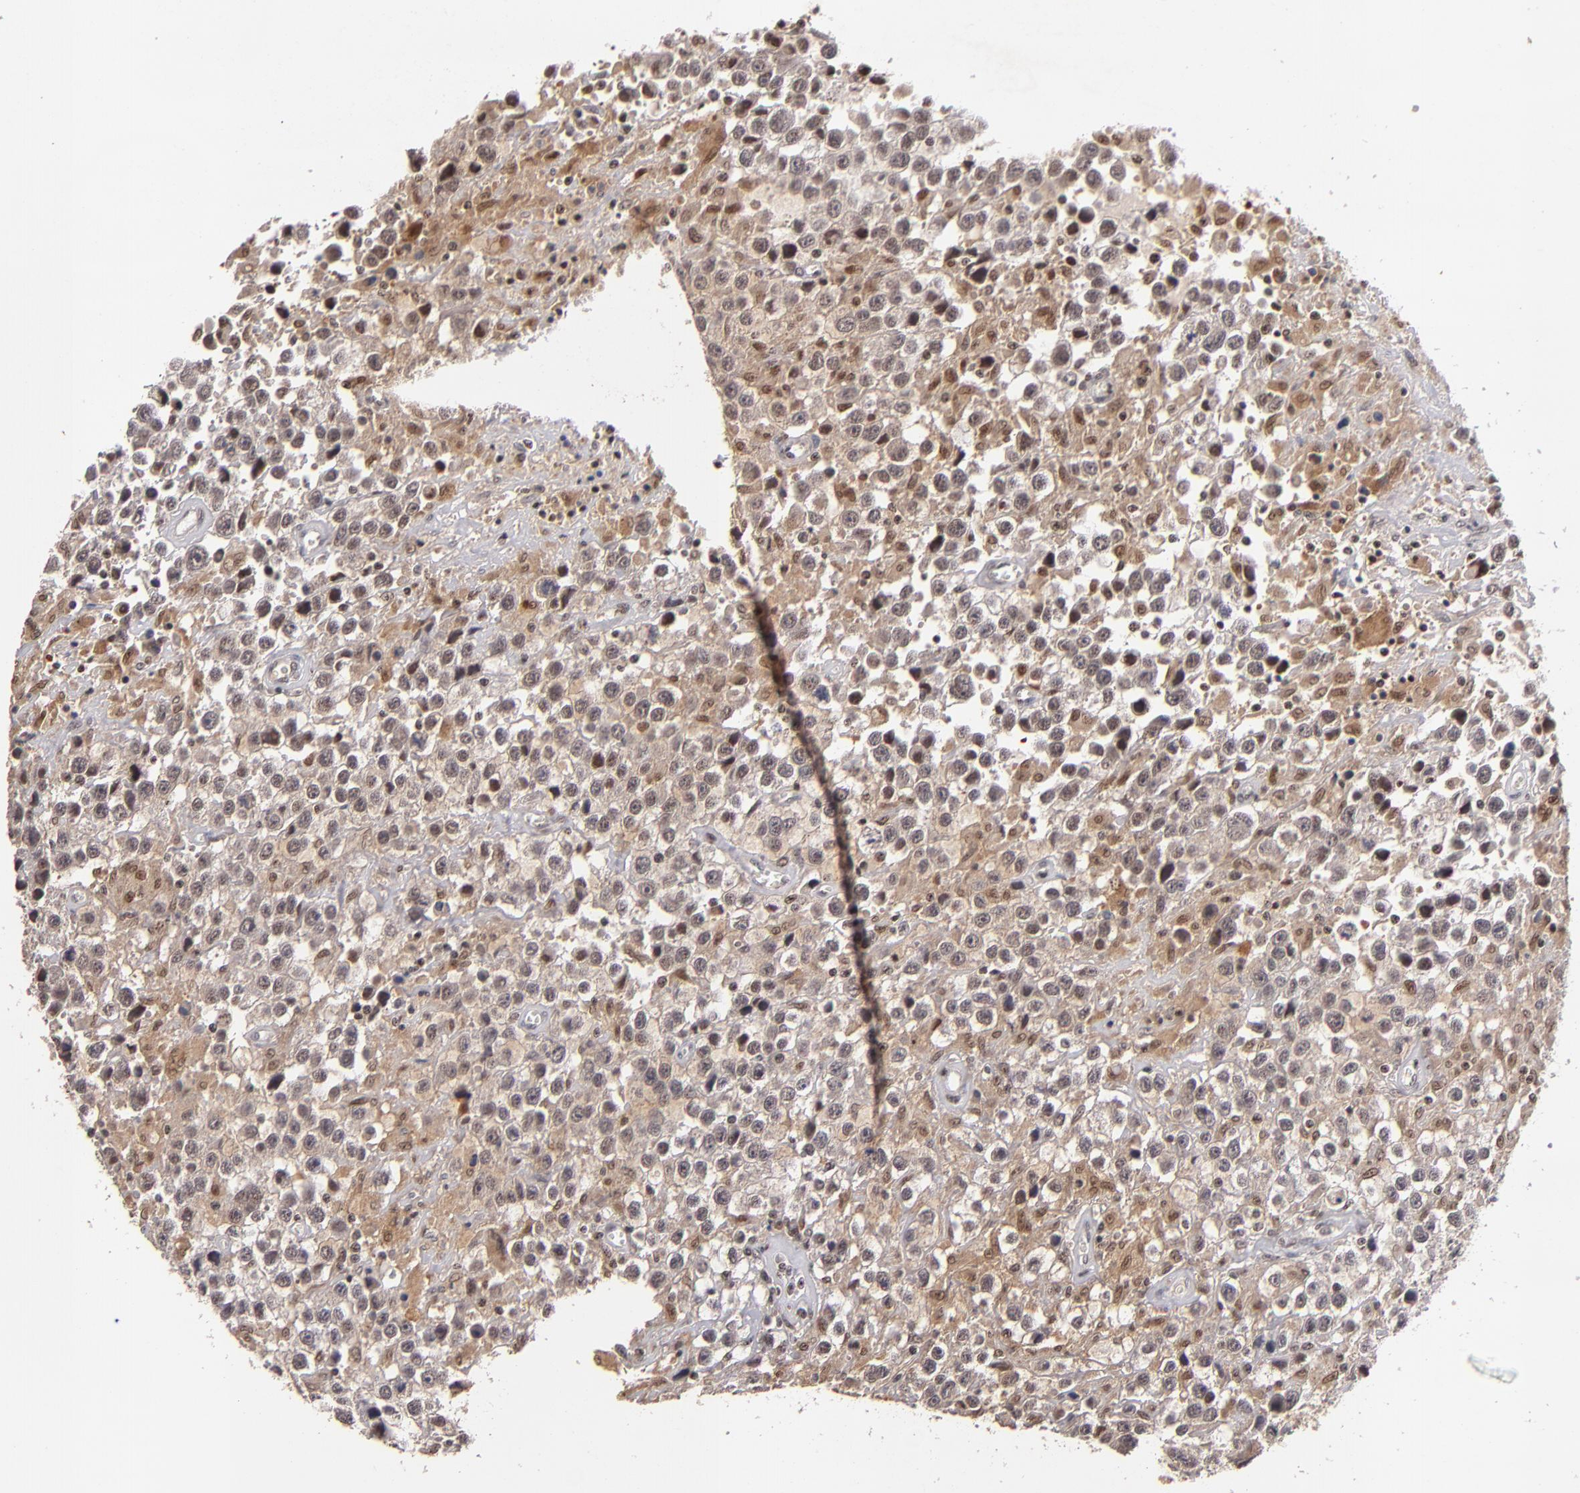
{"staining": {"intensity": "moderate", "quantity": ">75%", "location": "cytoplasmic/membranous,nuclear"}, "tissue": "testis cancer", "cell_type": "Tumor cells", "image_type": "cancer", "snomed": [{"axis": "morphology", "description": "Seminoma, NOS"}, {"axis": "topography", "description": "Testis"}], "caption": "Testis cancer (seminoma) tissue reveals moderate cytoplasmic/membranous and nuclear expression in approximately >75% of tumor cells, visualized by immunohistochemistry.", "gene": "PCNX4", "patient": {"sex": "male", "age": 43}}